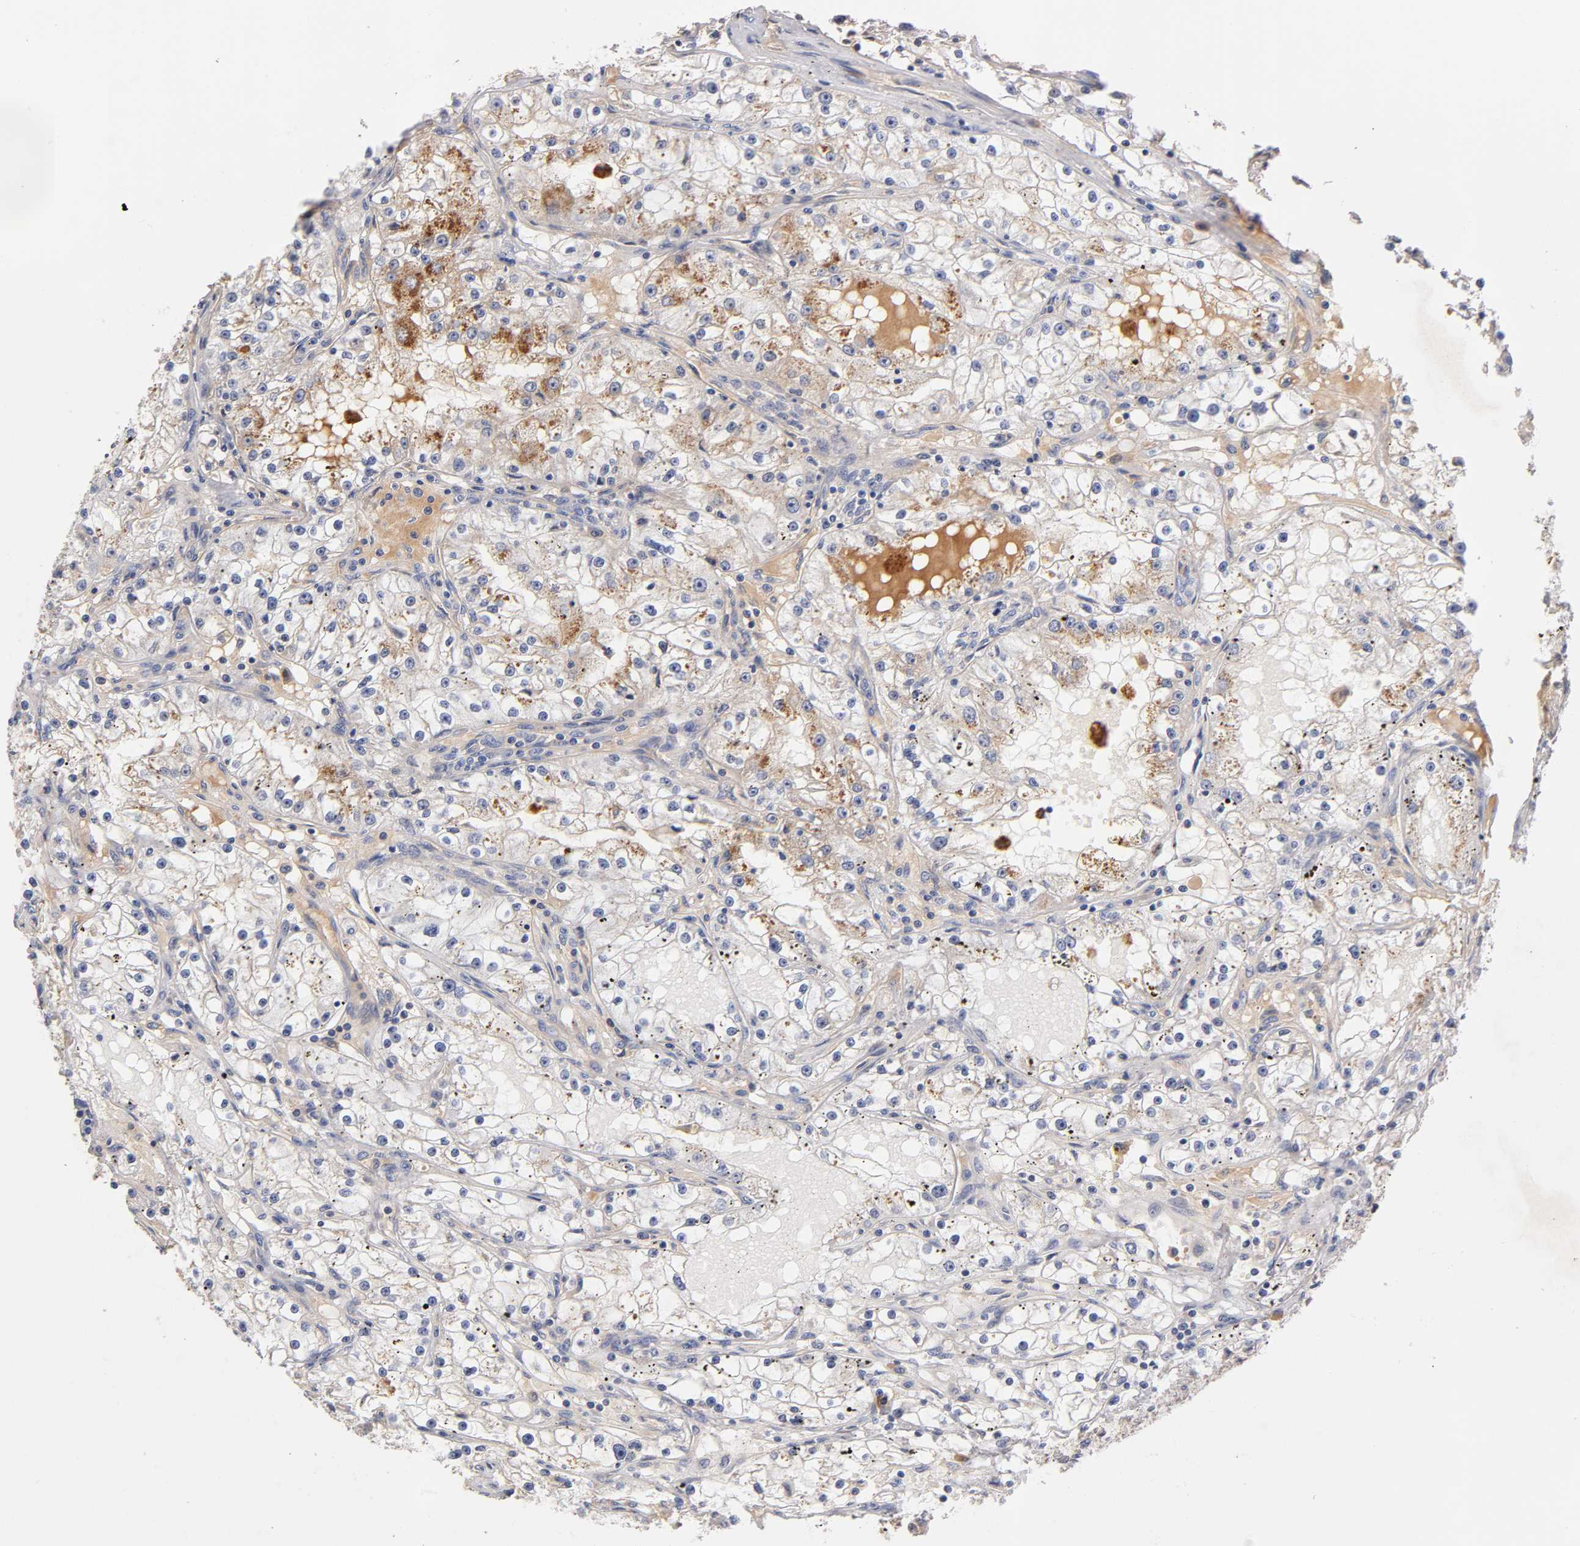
{"staining": {"intensity": "moderate", "quantity": "<25%", "location": "cytoplasmic/membranous"}, "tissue": "renal cancer", "cell_type": "Tumor cells", "image_type": "cancer", "snomed": [{"axis": "morphology", "description": "Adenocarcinoma, NOS"}, {"axis": "topography", "description": "Kidney"}], "caption": "Human adenocarcinoma (renal) stained with a protein marker exhibits moderate staining in tumor cells.", "gene": "RPS29", "patient": {"sex": "male", "age": 56}}